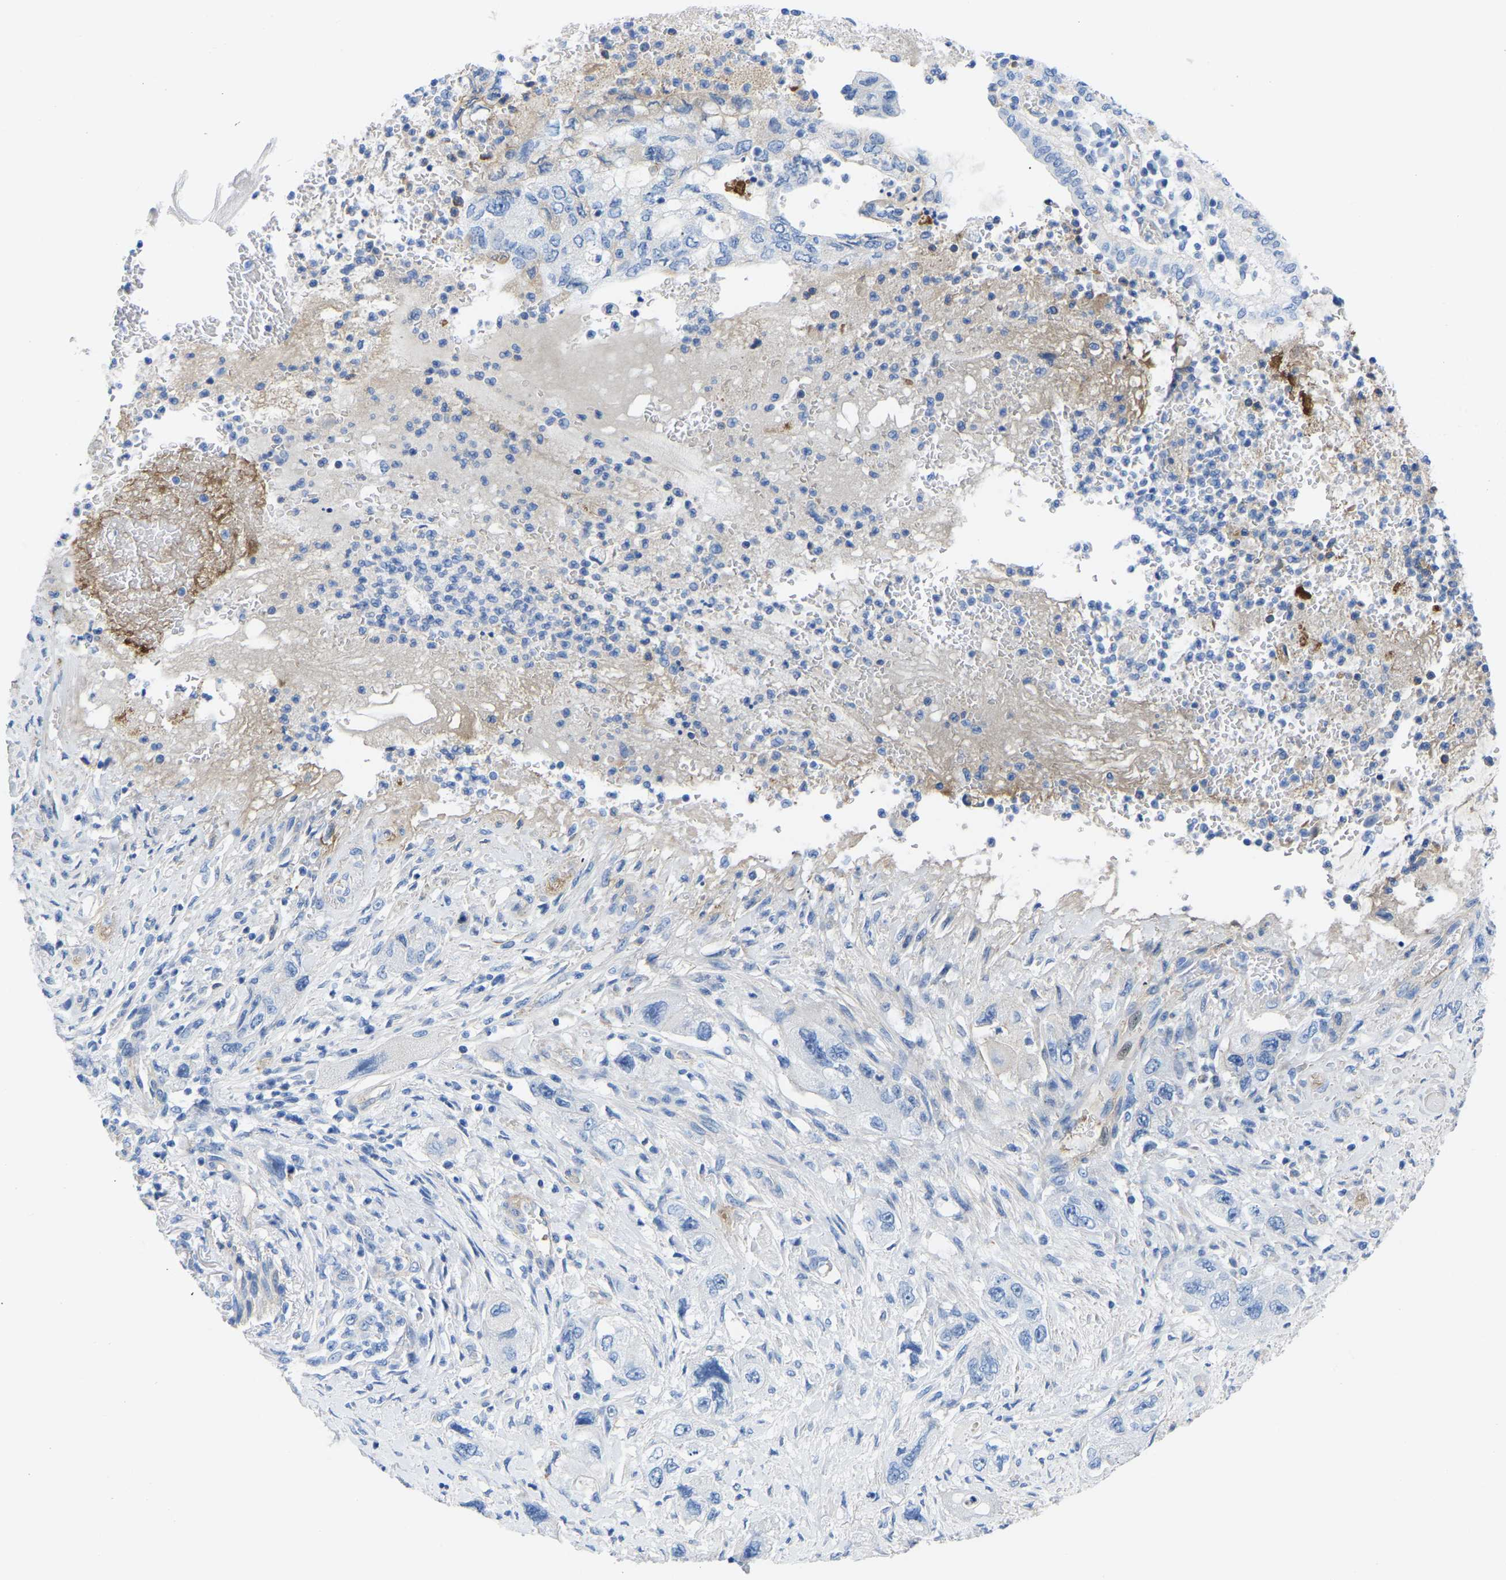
{"staining": {"intensity": "negative", "quantity": "none", "location": "none"}, "tissue": "pancreatic cancer", "cell_type": "Tumor cells", "image_type": "cancer", "snomed": [{"axis": "morphology", "description": "Adenocarcinoma, NOS"}, {"axis": "topography", "description": "Pancreas"}], "caption": "This is a micrograph of immunohistochemistry (IHC) staining of pancreatic adenocarcinoma, which shows no positivity in tumor cells.", "gene": "UPK3A", "patient": {"sex": "female", "age": 73}}